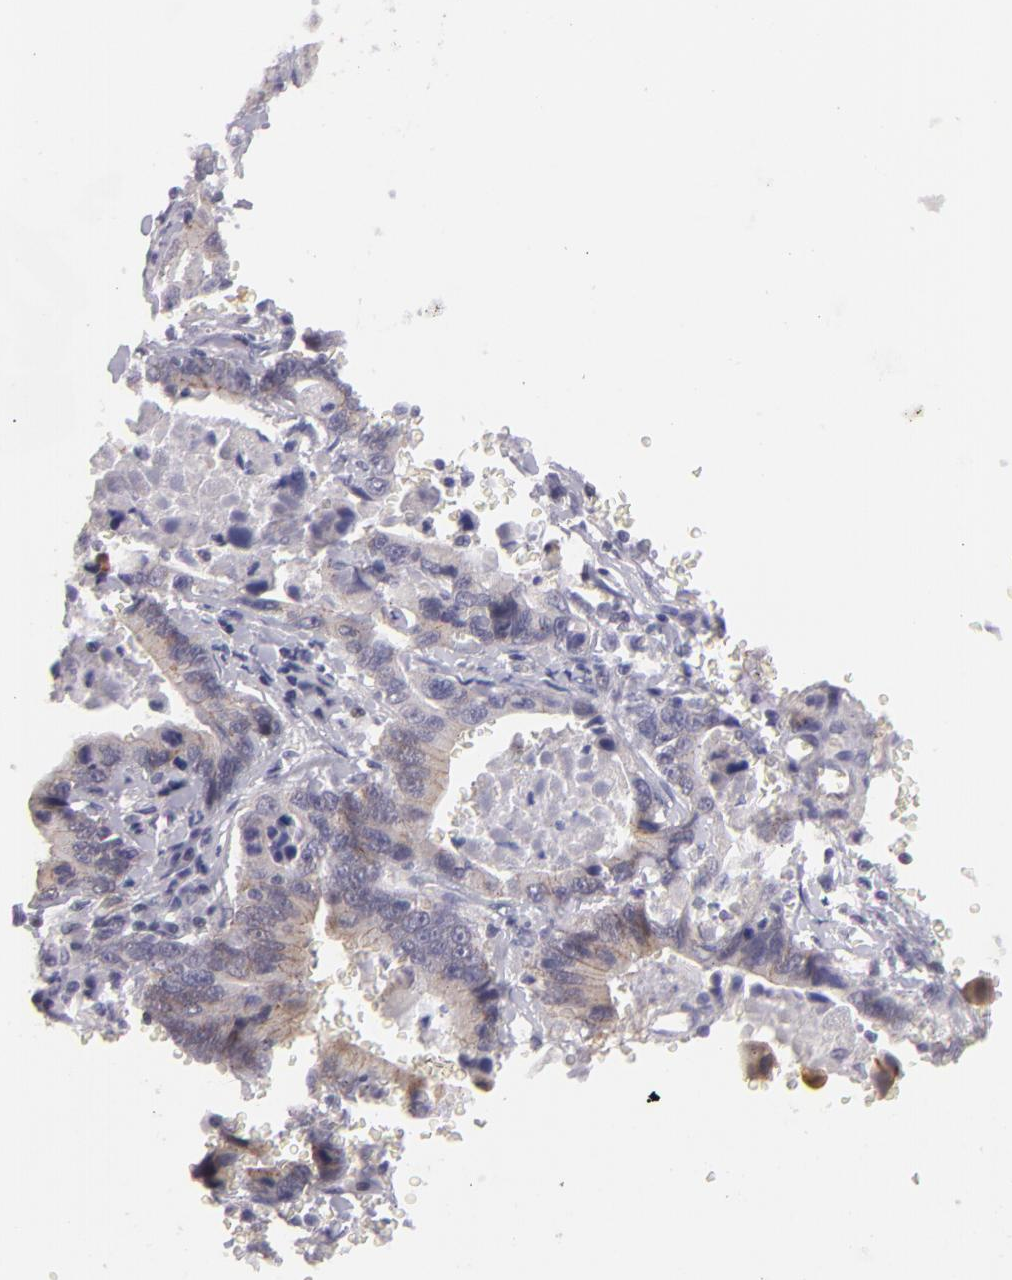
{"staining": {"intensity": "moderate", "quantity": ">75%", "location": "cytoplasmic/membranous"}, "tissue": "stomach cancer", "cell_type": "Tumor cells", "image_type": "cancer", "snomed": [{"axis": "morphology", "description": "Adenocarcinoma, NOS"}, {"axis": "topography", "description": "Stomach, upper"}], "caption": "A medium amount of moderate cytoplasmic/membranous expression is present in approximately >75% of tumor cells in adenocarcinoma (stomach) tissue.", "gene": "CTNNB1", "patient": {"sex": "male", "age": 63}}